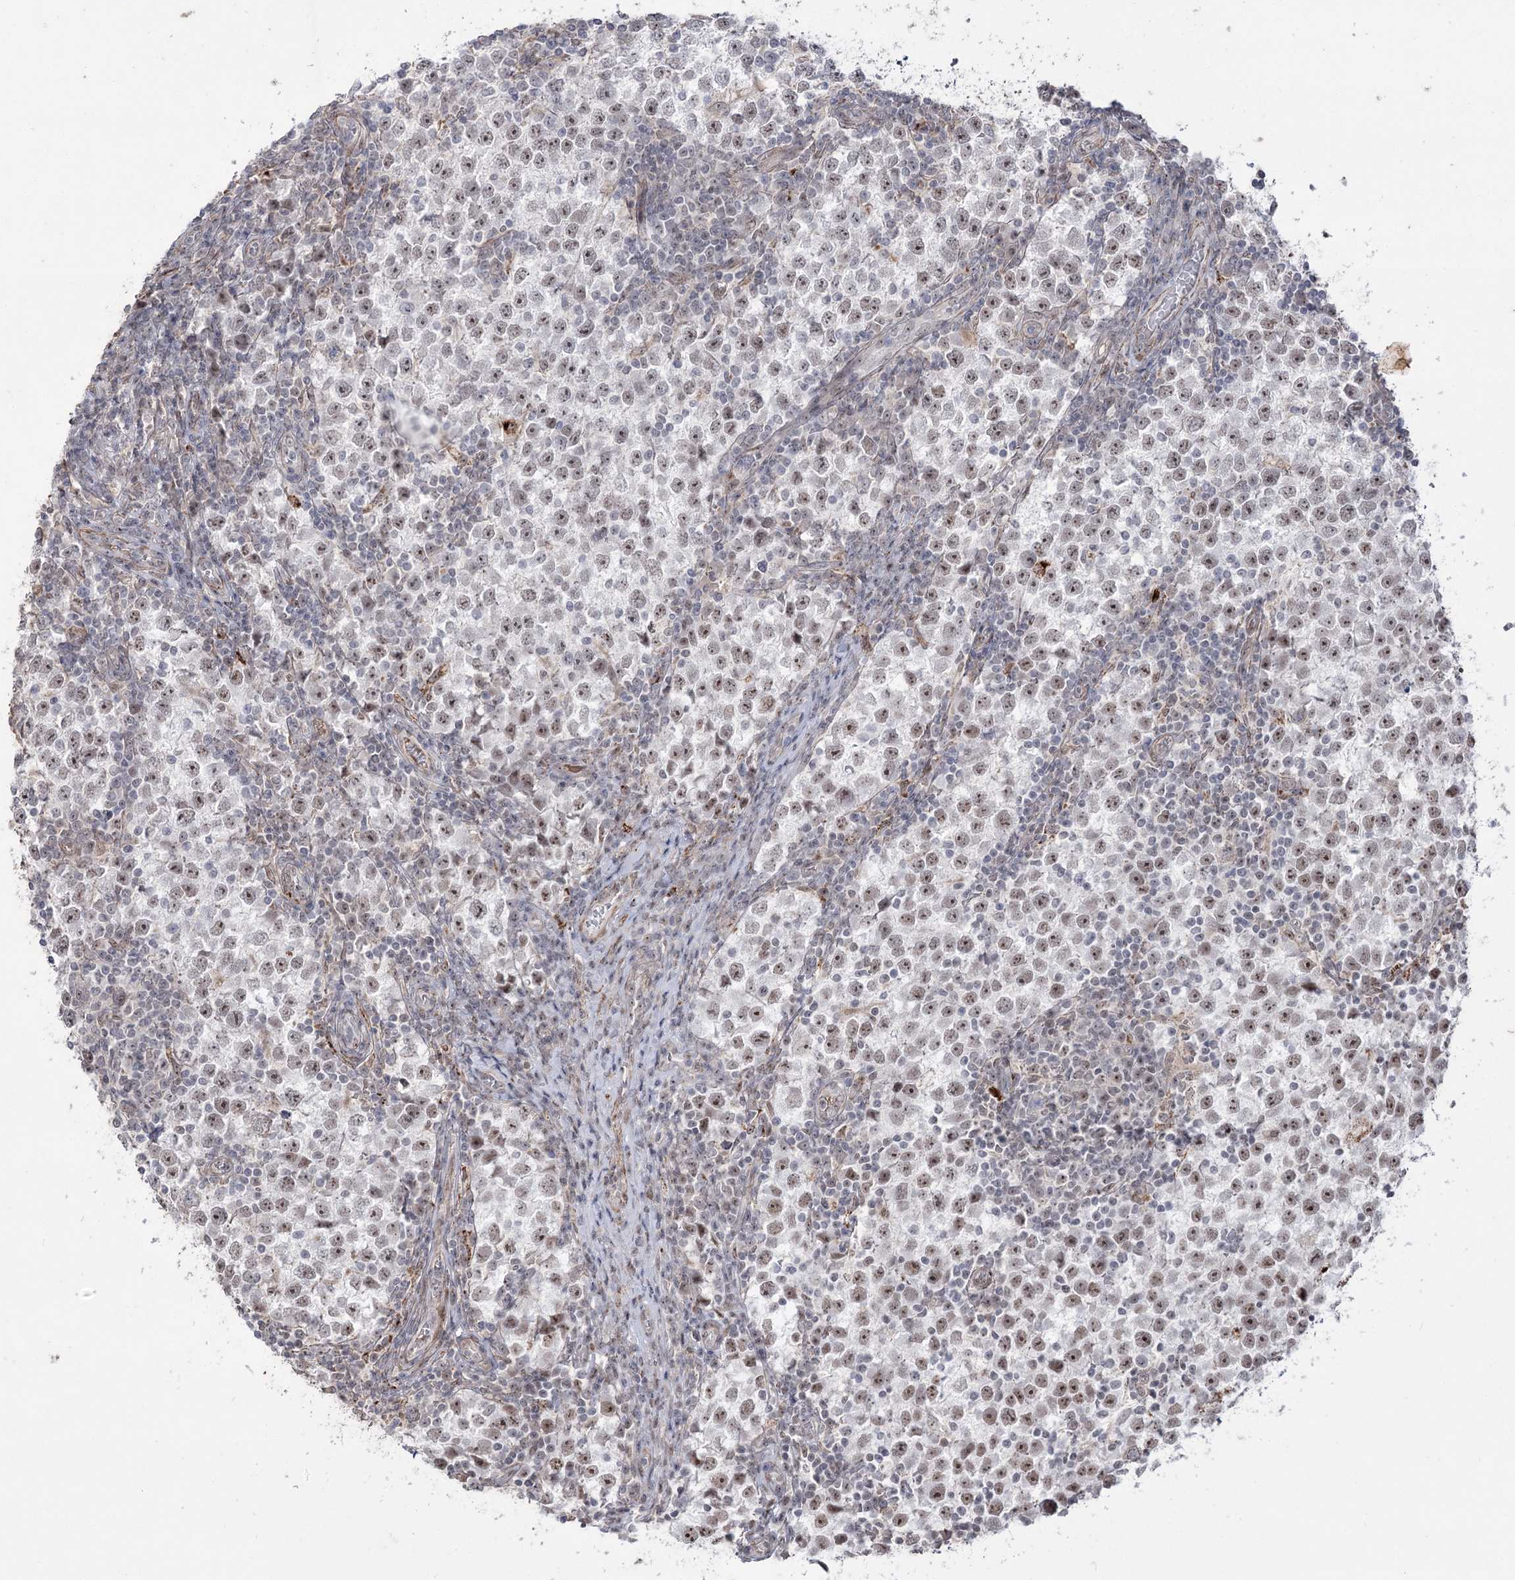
{"staining": {"intensity": "moderate", "quantity": "25%-75%", "location": "nuclear"}, "tissue": "testis cancer", "cell_type": "Tumor cells", "image_type": "cancer", "snomed": [{"axis": "morphology", "description": "Seminoma, NOS"}, {"axis": "topography", "description": "Testis"}], "caption": "Seminoma (testis) tissue displays moderate nuclear positivity in approximately 25%-75% of tumor cells, visualized by immunohistochemistry.", "gene": "ZSCAN23", "patient": {"sex": "male", "age": 65}}